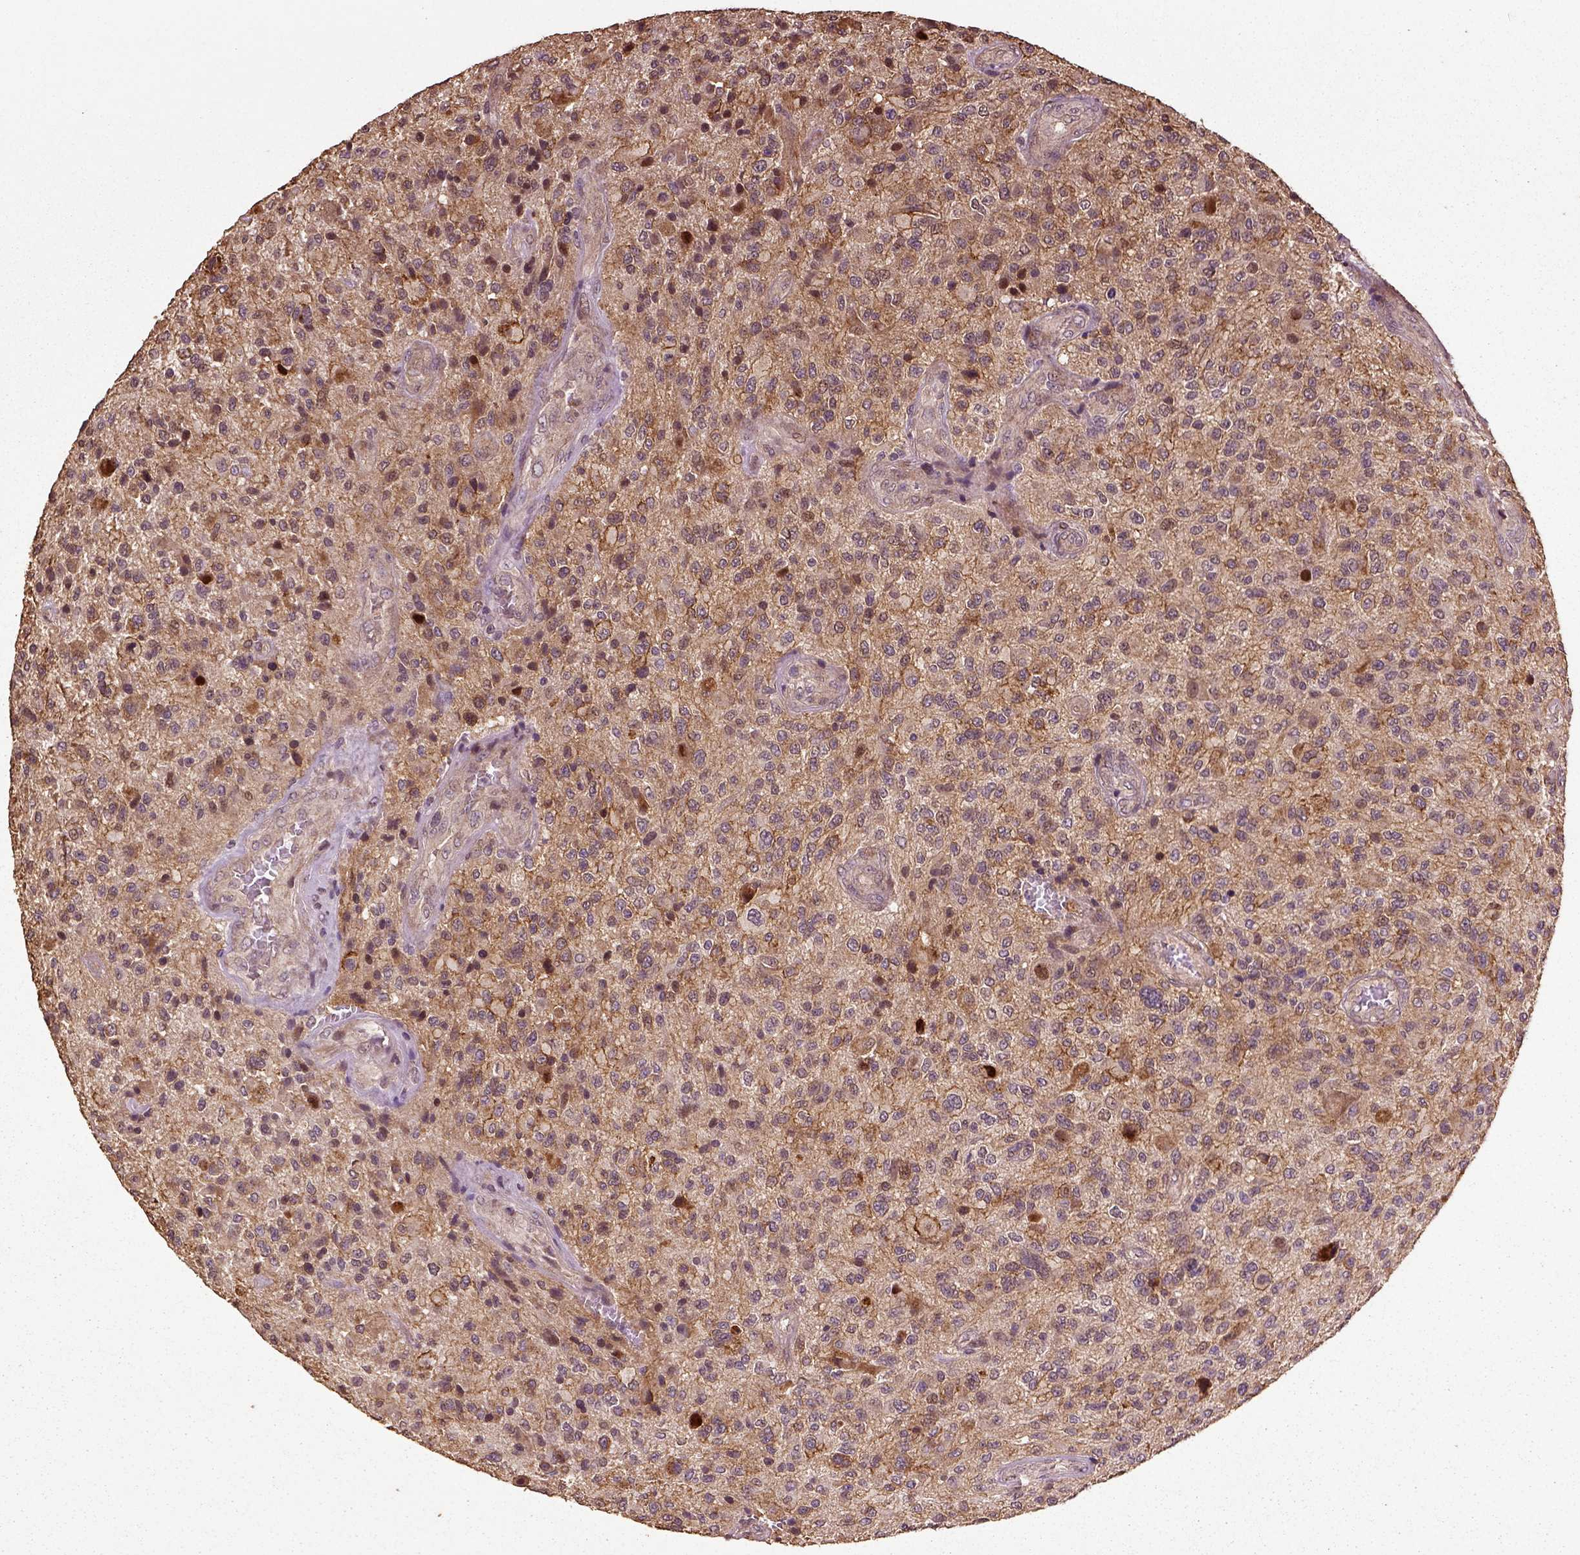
{"staining": {"intensity": "negative", "quantity": "none", "location": "none"}, "tissue": "glioma", "cell_type": "Tumor cells", "image_type": "cancer", "snomed": [{"axis": "morphology", "description": "Glioma, malignant, High grade"}, {"axis": "topography", "description": "Brain"}], "caption": "An immunohistochemistry (IHC) micrograph of glioma is shown. There is no staining in tumor cells of glioma.", "gene": "ERV3-1", "patient": {"sex": "male", "age": 47}}